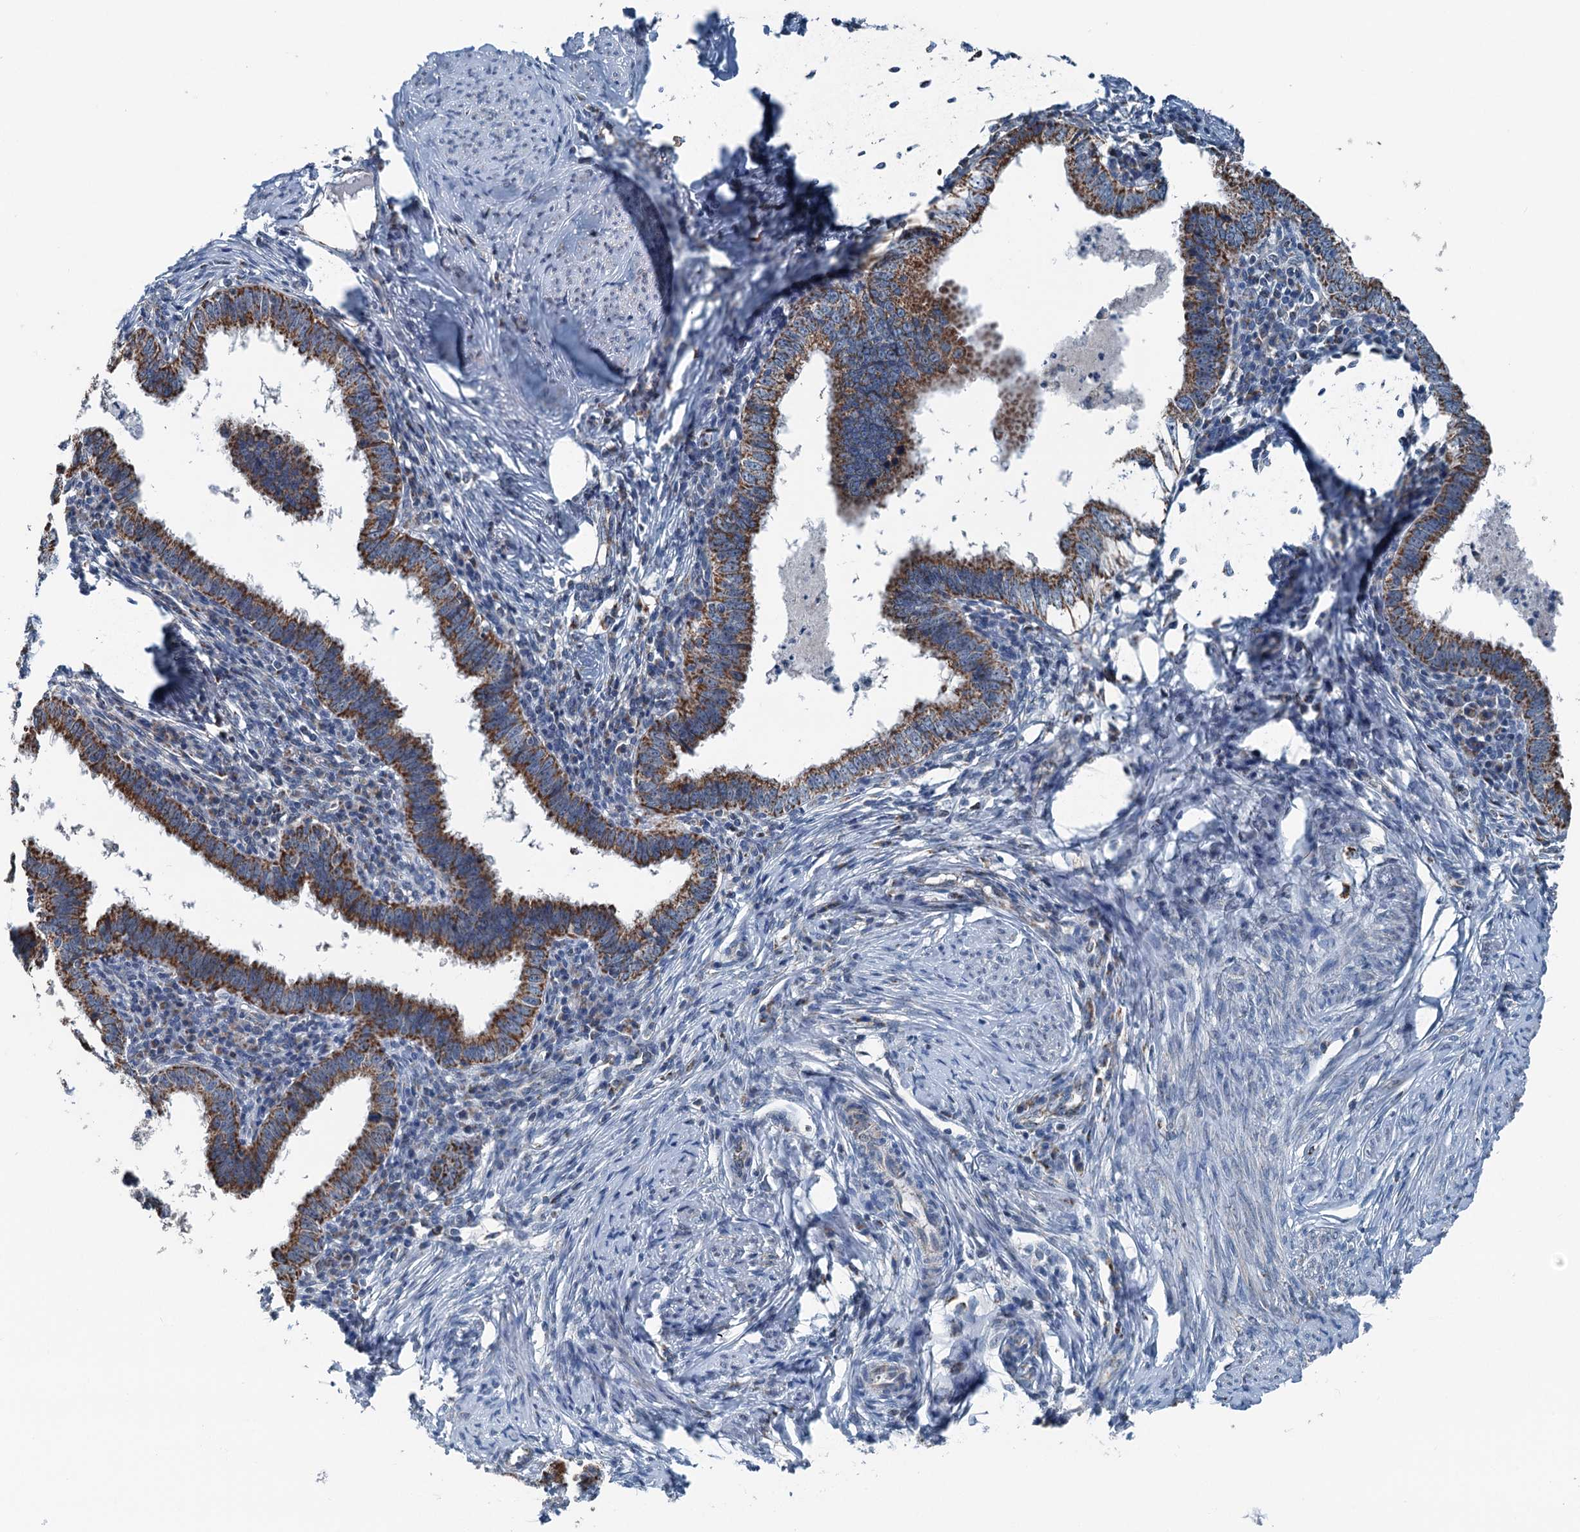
{"staining": {"intensity": "moderate", "quantity": ">75%", "location": "cytoplasmic/membranous"}, "tissue": "cervical cancer", "cell_type": "Tumor cells", "image_type": "cancer", "snomed": [{"axis": "morphology", "description": "Adenocarcinoma, NOS"}, {"axis": "topography", "description": "Cervix"}], "caption": "This micrograph reveals cervical cancer stained with IHC to label a protein in brown. The cytoplasmic/membranous of tumor cells show moderate positivity for the protein. Nuclei are counter-stained blue.", "gene": "TRPT1", "patient": {"sex": "female", "age": 36}}